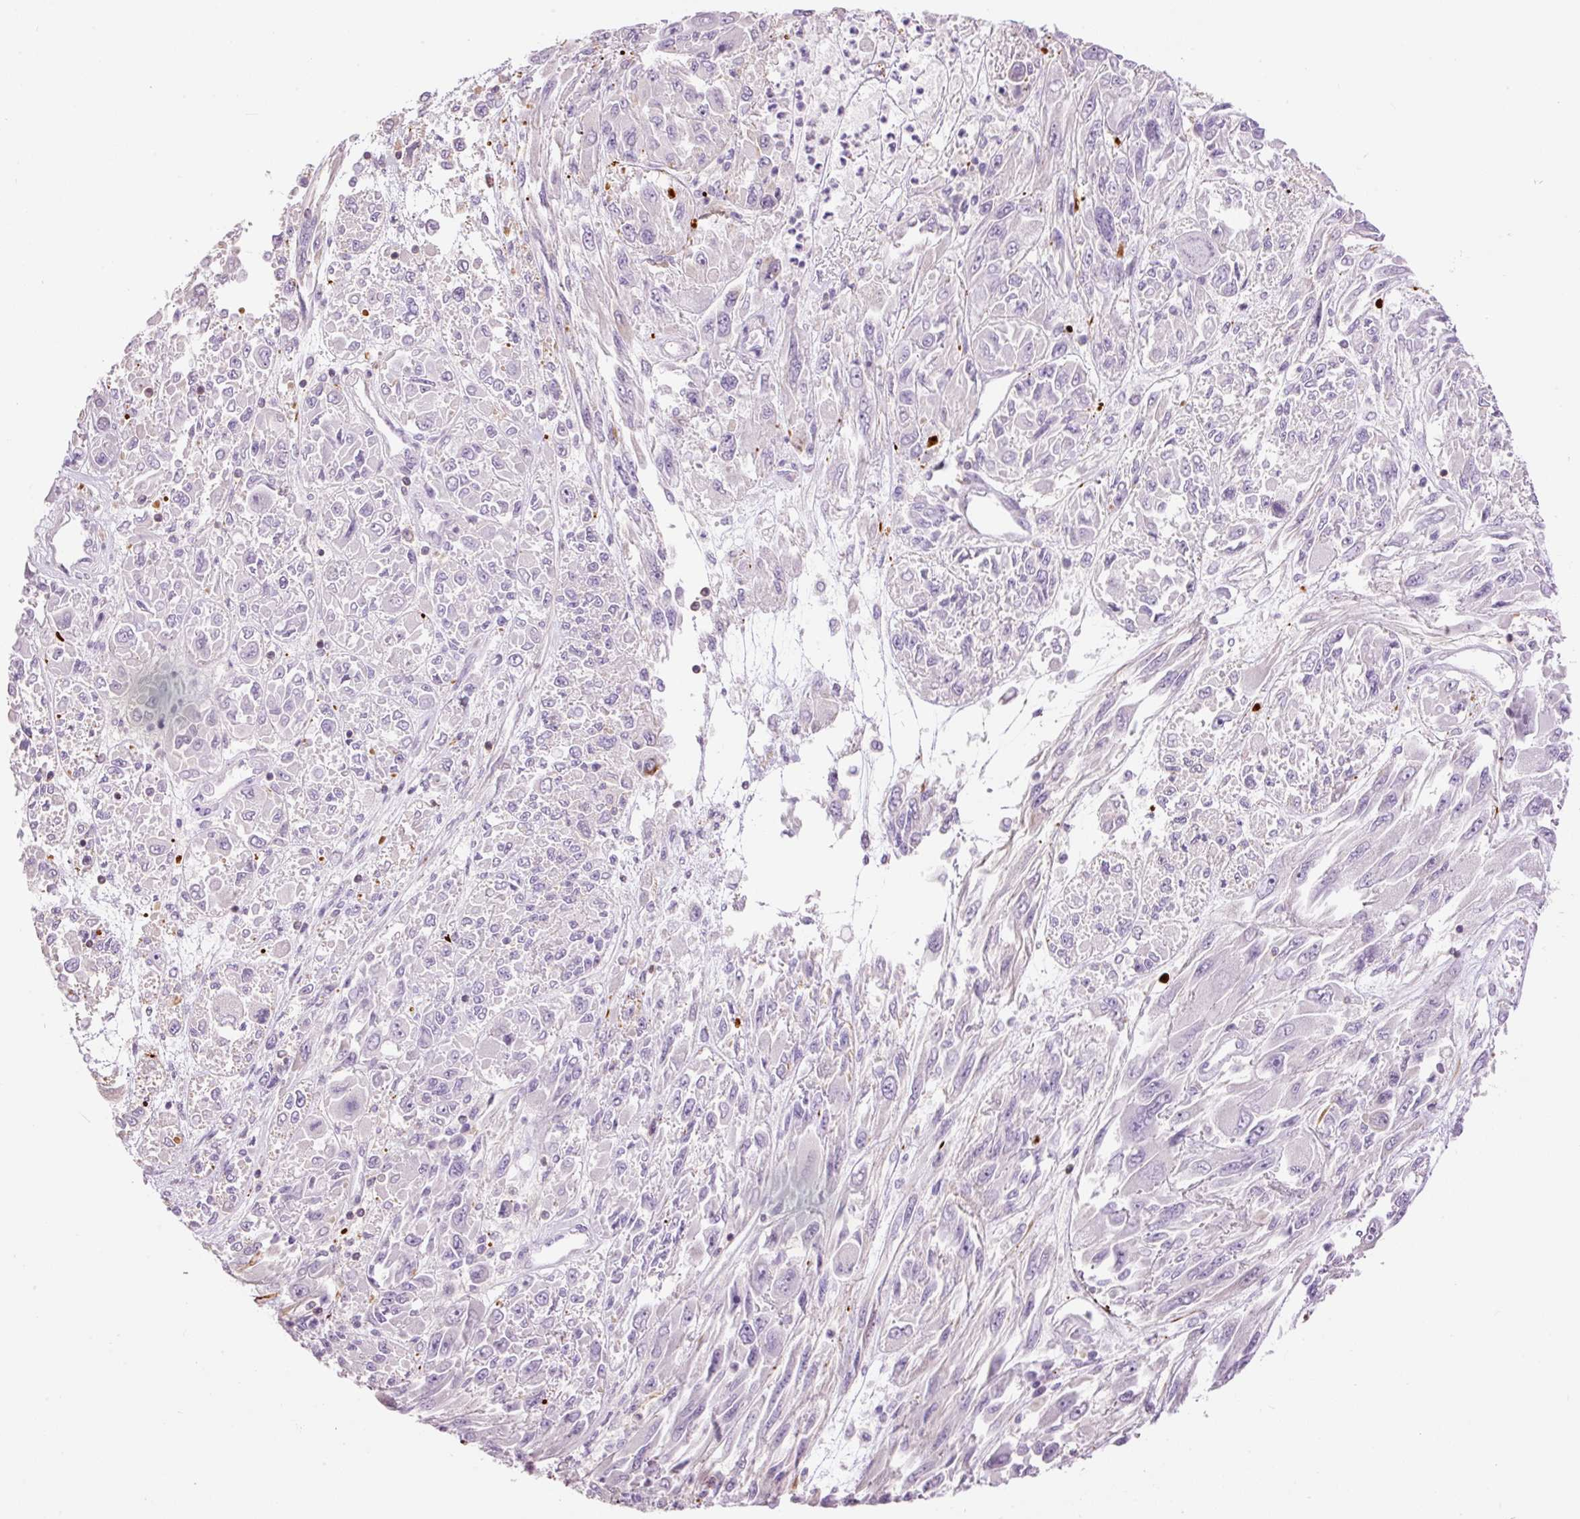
{"staining": {"intensity": "negative", "quantity": "none", "location": "none"}, "tissue": "melanoma", "cell_type": "Tumor cells", "image_type": "cancer", "snomed": [{"axis": "morphology", "description": "Malignant melanoma, NOS"}, {"axis": "topography", "description": "Skin"}], "caption": "This photomicrograph is of malignant melanoma stained with IHC to label a protein in brown with the nuclei are counter-stained blue. There is no expression in tumor cells.", "gene": "DOK6", "patient": {"sex": "female", "age": 91}}